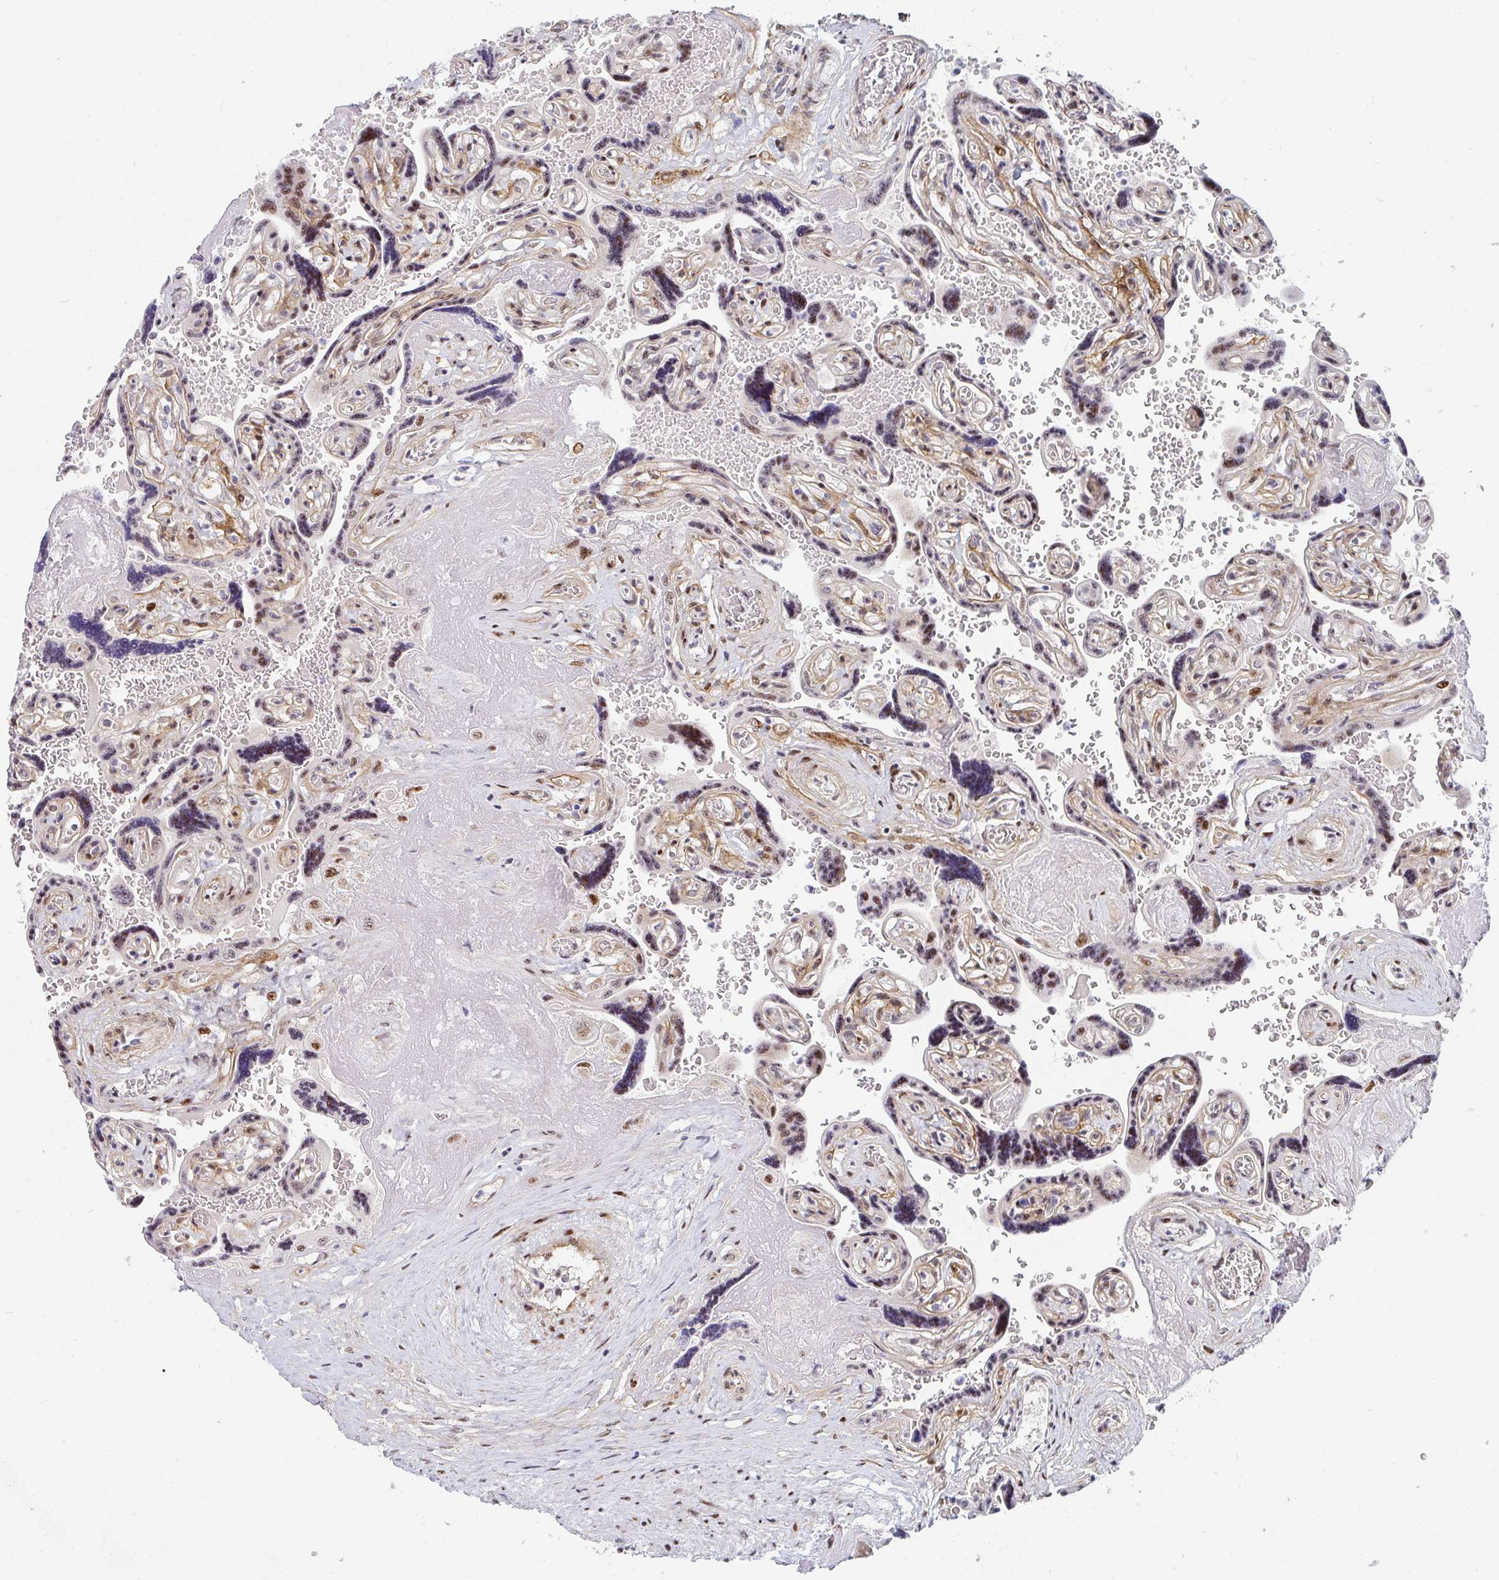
{"staining": {"intensity": "moderate", "quantity": "25%-75%", "location": "nuclear"}, "tissue": "placenta", "cell_type": "Trophoblastic cells", "image_type": "normal", "snomed": [{"axis": "morphology", "description": "Normal tissue, NOS"}, {"axis": "topography", "description": "Placenta"}], "caption": "This image shows normal placenta stained with IHC to label a protein in brown. The nuclear of trophoblastic cells show moderate positivity for the protein. Nuclei are counter-stained blue.", "gene": "ZIC3", "patient": {"sex": "female", "age": 32}}